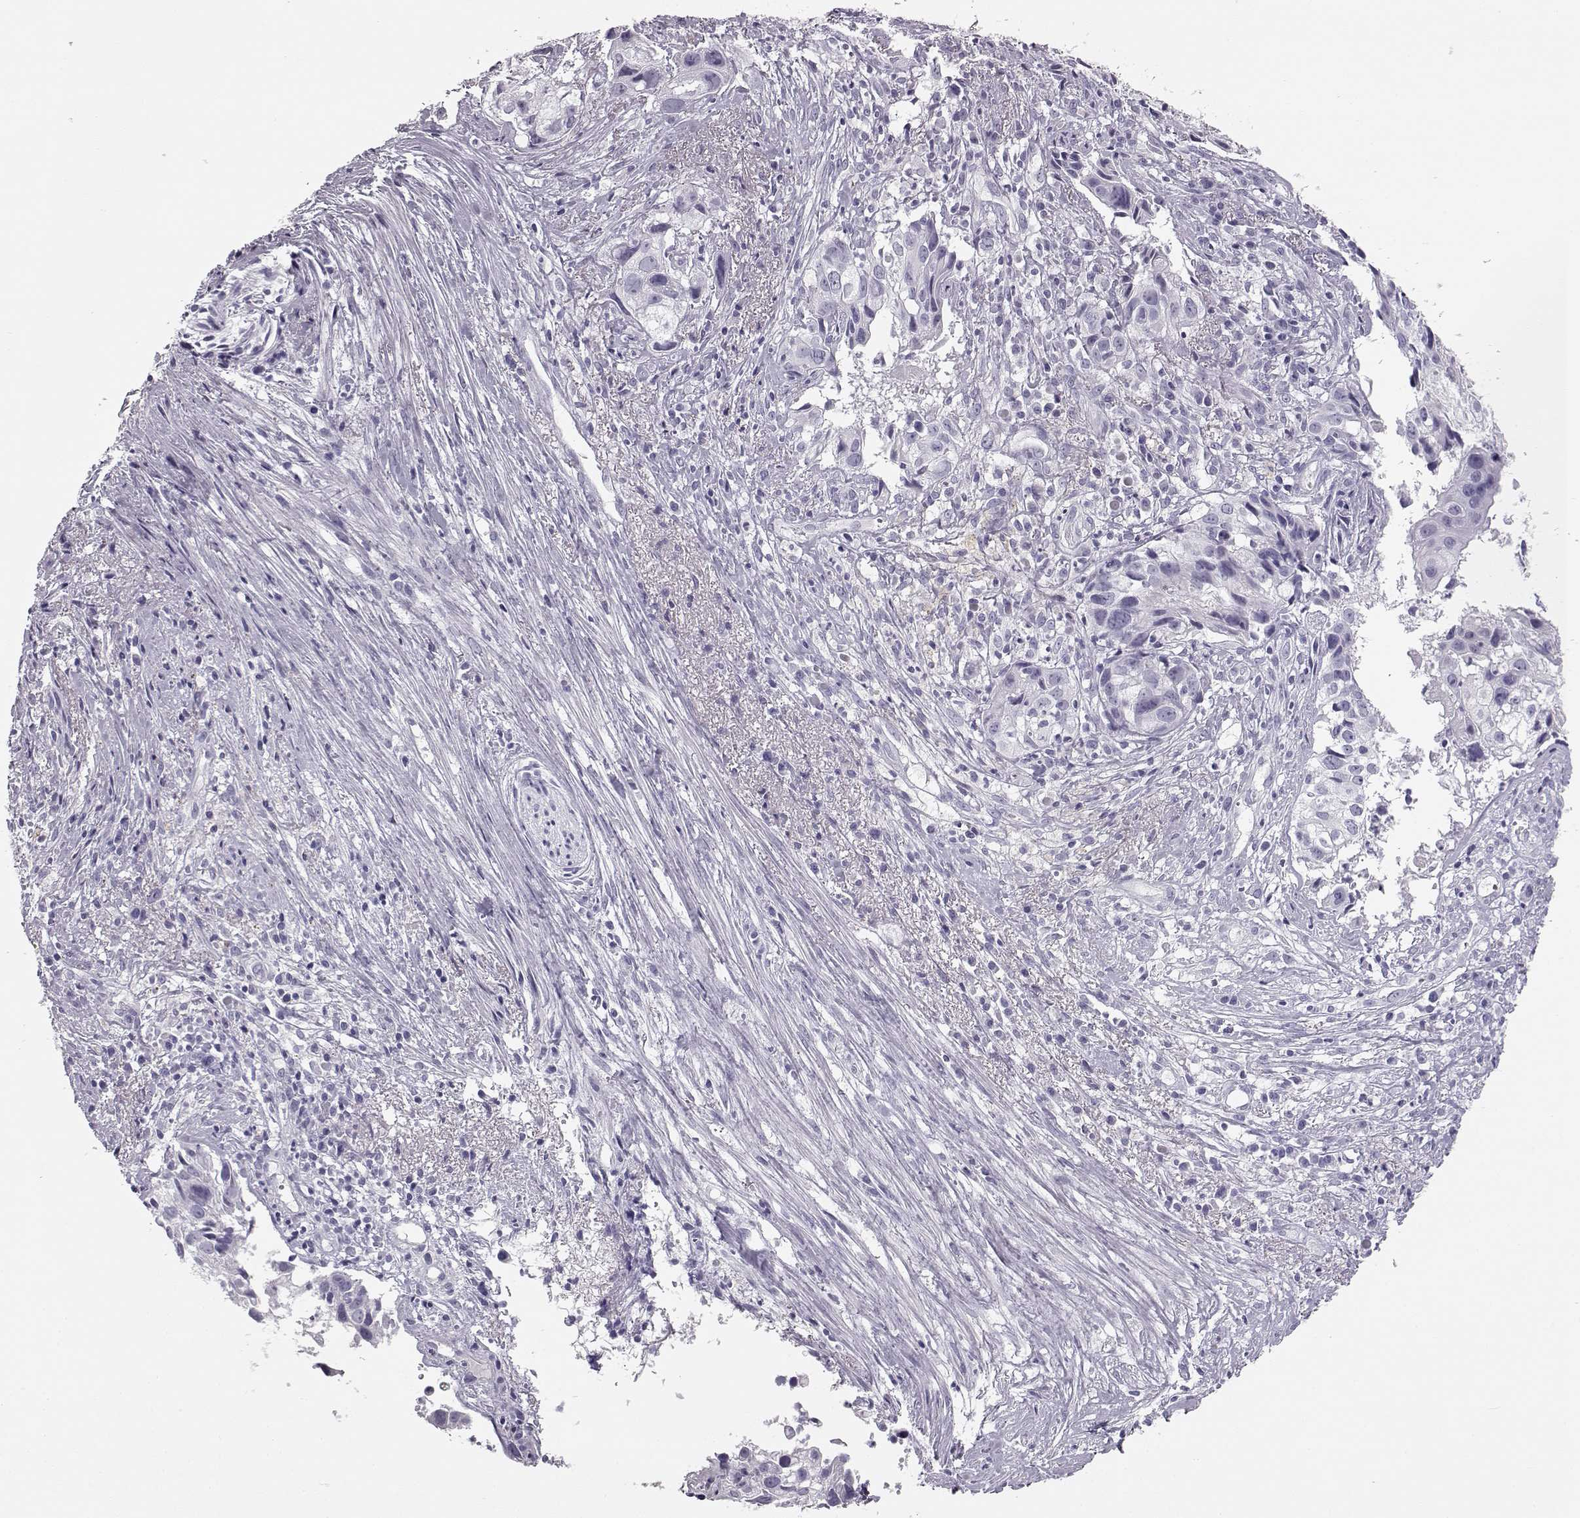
{"staining": {"intensity": "negative", "quantity": "none", "location": "none"}, "tissue": "cervical cancer", "cell_type": "Tumor cells", "image_type": "cancer", "snomed": [{"axis": "morphology", "description": "Squamous cell carcinoma, NOS"}, {"axis": "topography", "description": "Cervix"}], "caption": "High magnification brightfield microscopy of cervical squamous cell carcinoma stained with DAB (3,3'-diaminobenzidine) (brown) and counterstained with hematoxylin (blue): tumor cells show no significant expression.", "gene": "BFSP2", "patient": {"sex": "female", "age": 53}}